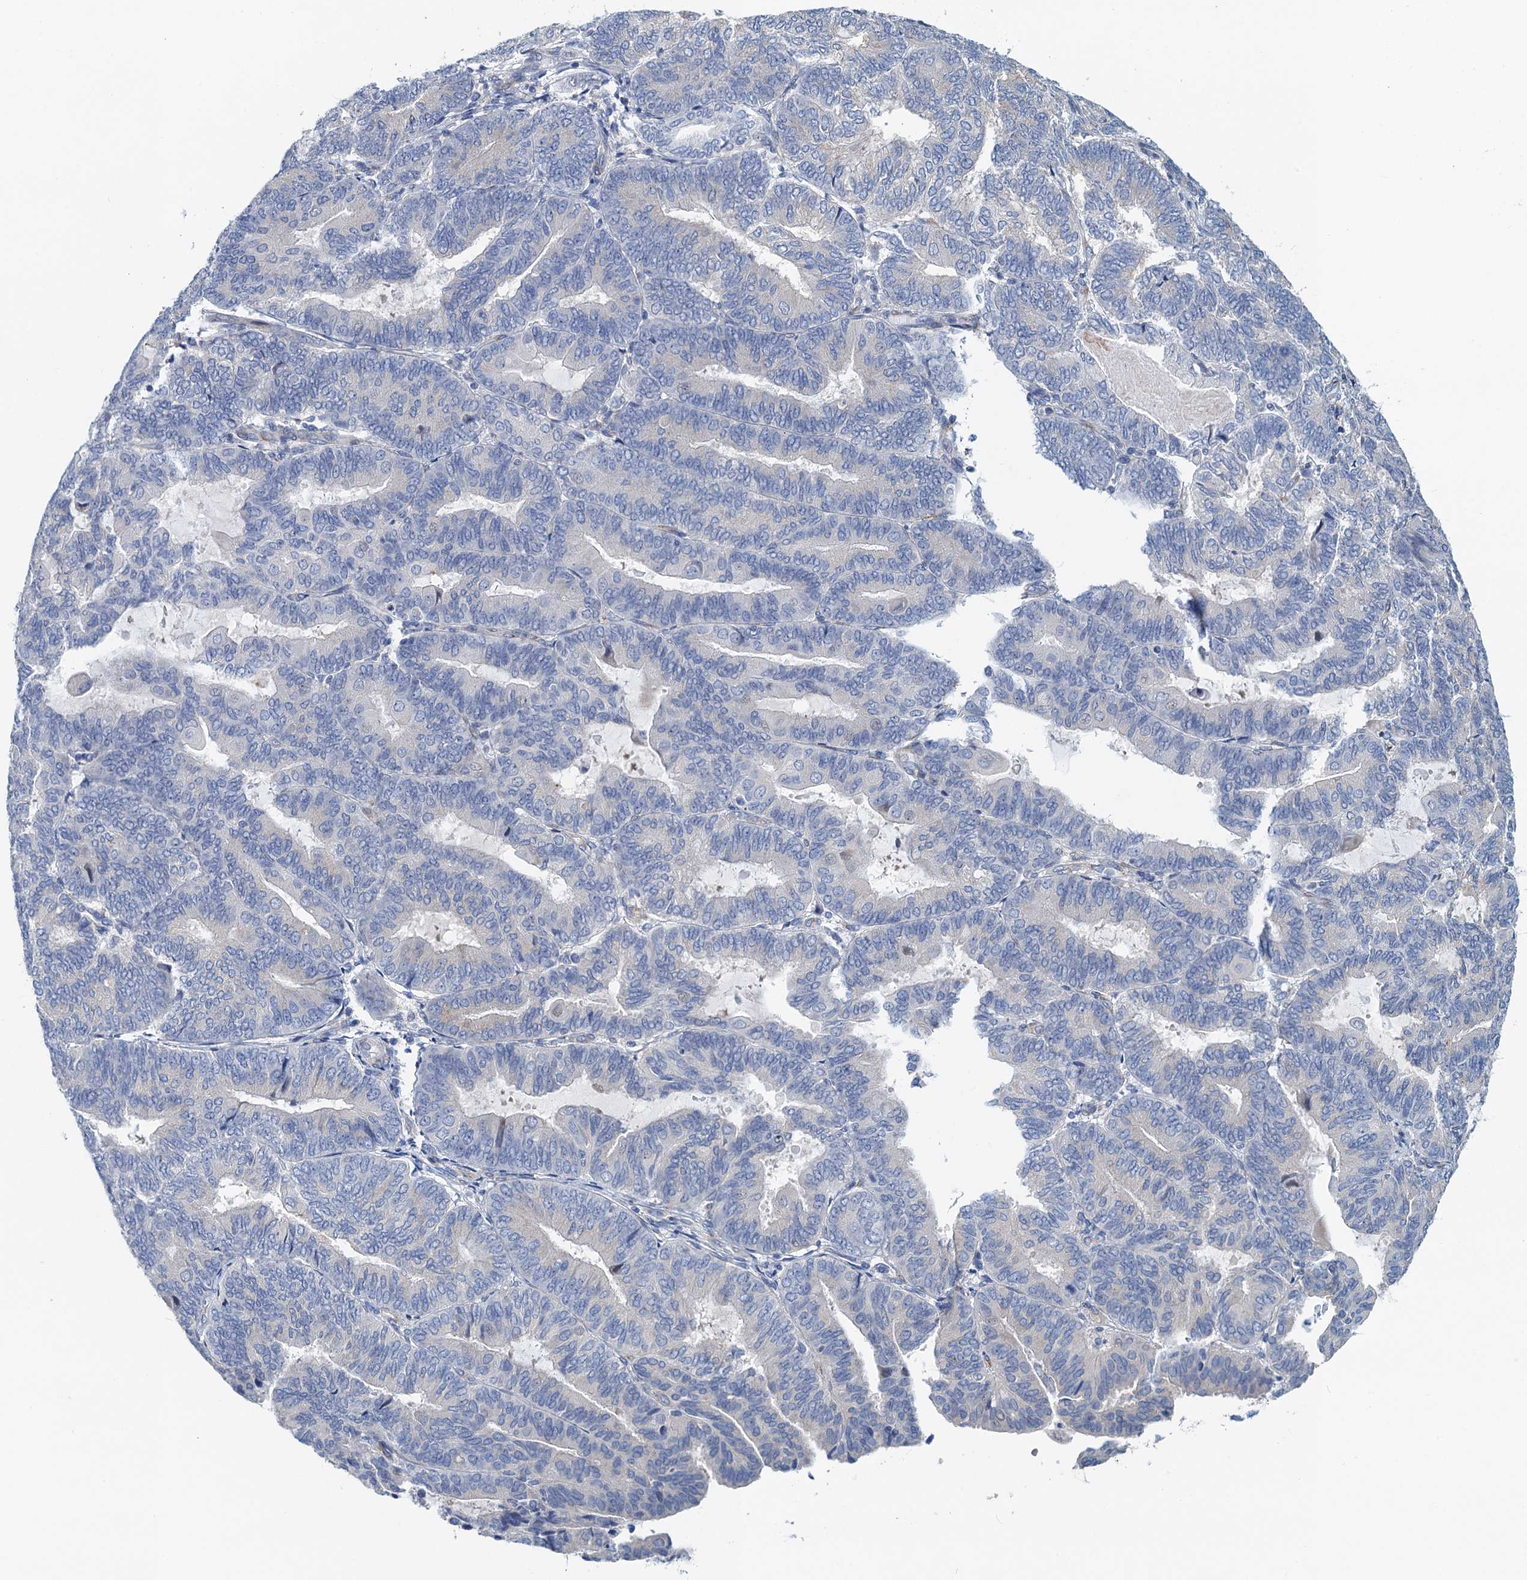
{"staining": {"intensity": "negative", "quantity": "none", "location": "none"}, "tissue": "endometrial cancer", "cell_type": "Tumor cells", "image_type": "cancer", "snomed": [{"axis": "morphology", "description": "Adenocarcinoma, NOS"}, {"axis": "topography", "description": "Endometrium"}], "caption": "Endometrial adenocarcinoma was stained to show a protein in brown. There is no significant staining in tumor cells.", "gene": "NBEA", "patient": {"sex": "female", "age": 81}}